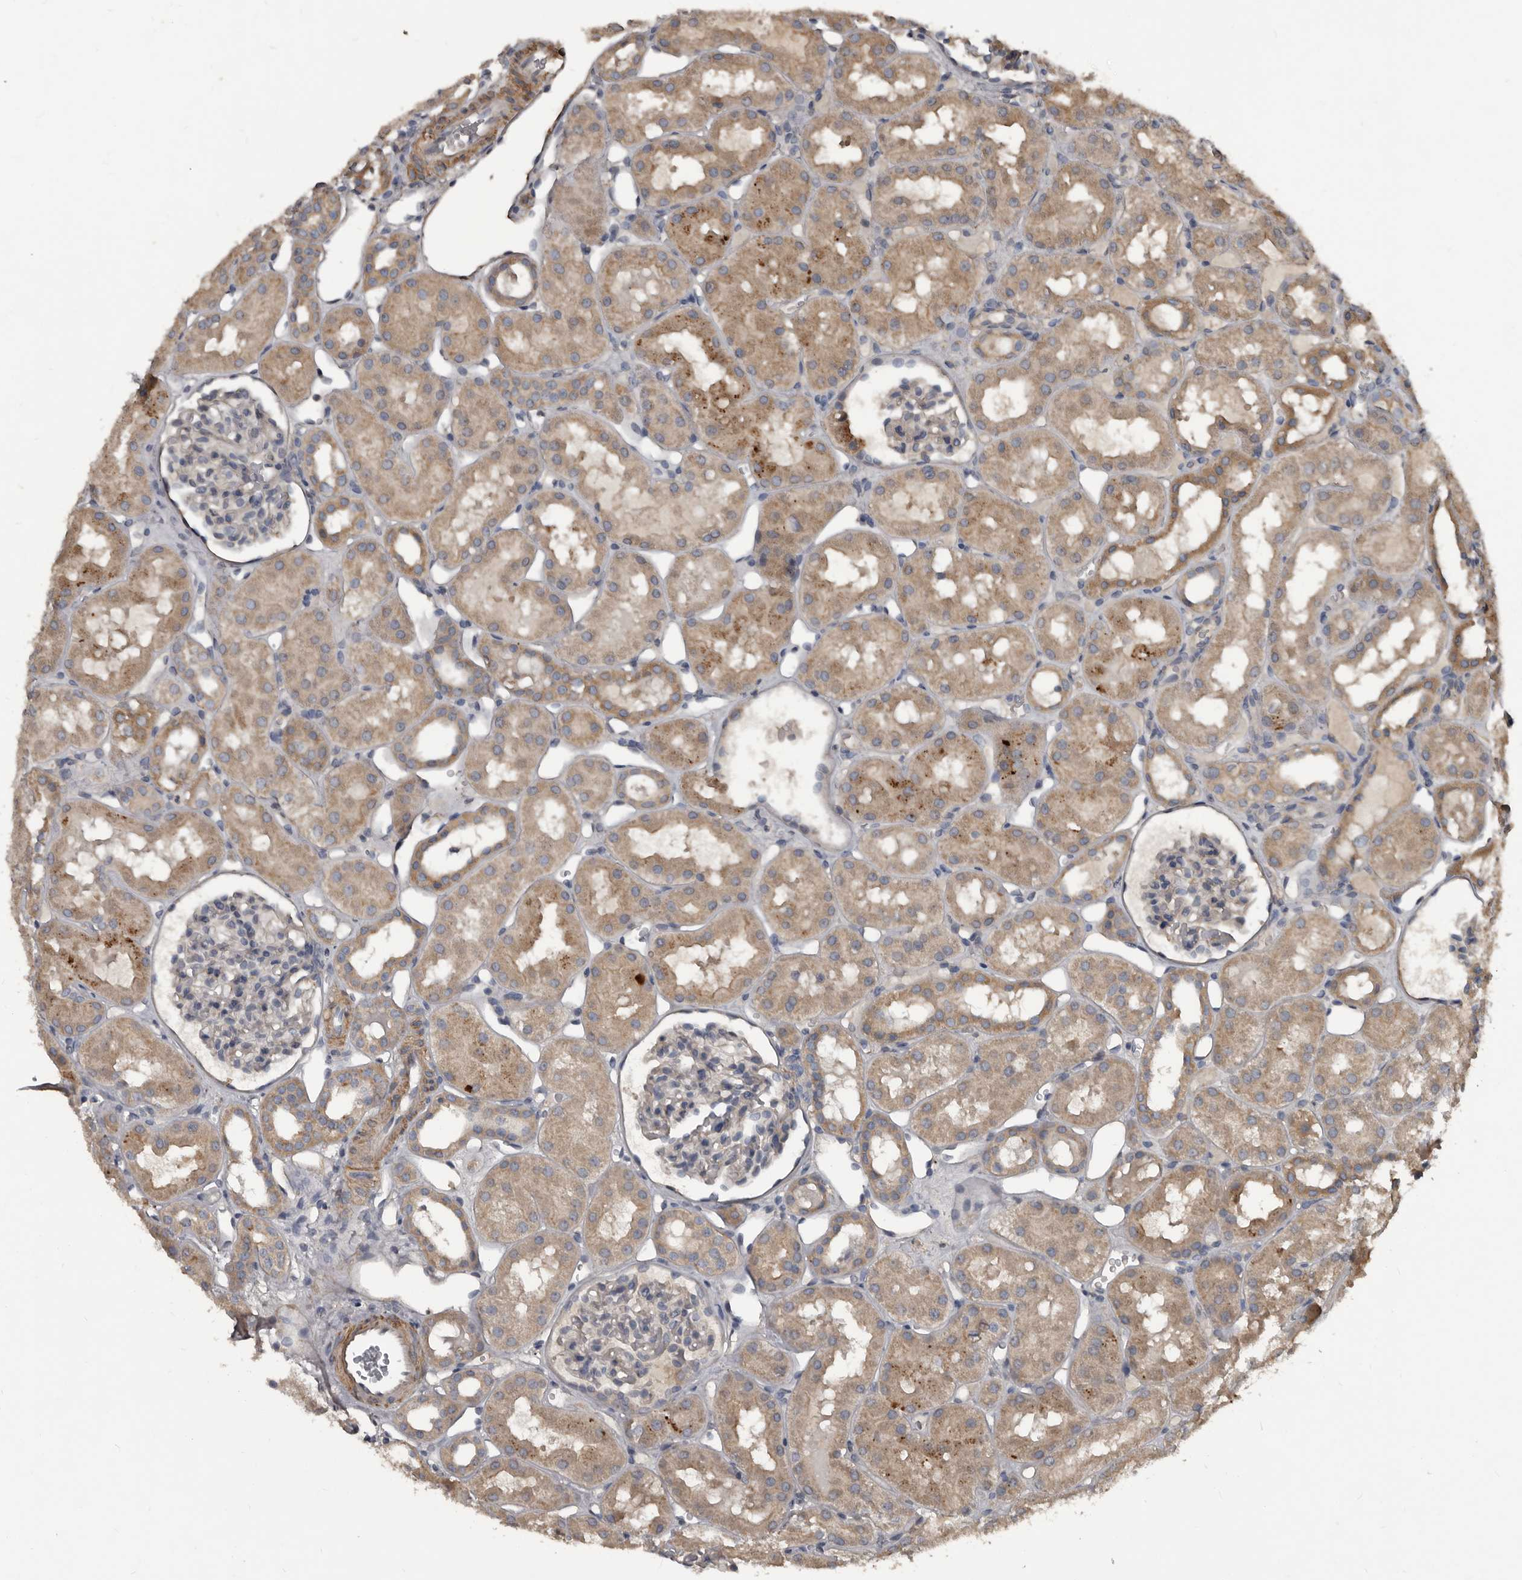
{"staining": {"intensity": "negative", "quantity": "none", "location": "none"}, "tissue": "kidney", "cell_type": "Cells in glomeruli", "image_type": "normal", "snomed": [{"axis": "morphology", "description": "Normal tissue, NOS"}, {"axis": "topography", "description": "Kidney"}], "caption": "The immunohistochemistry histopathology image has no significant expression in cells in glomeruli of kidney.", "gene": "GREB1", "patient": {"sex": "male", "age": 16}}